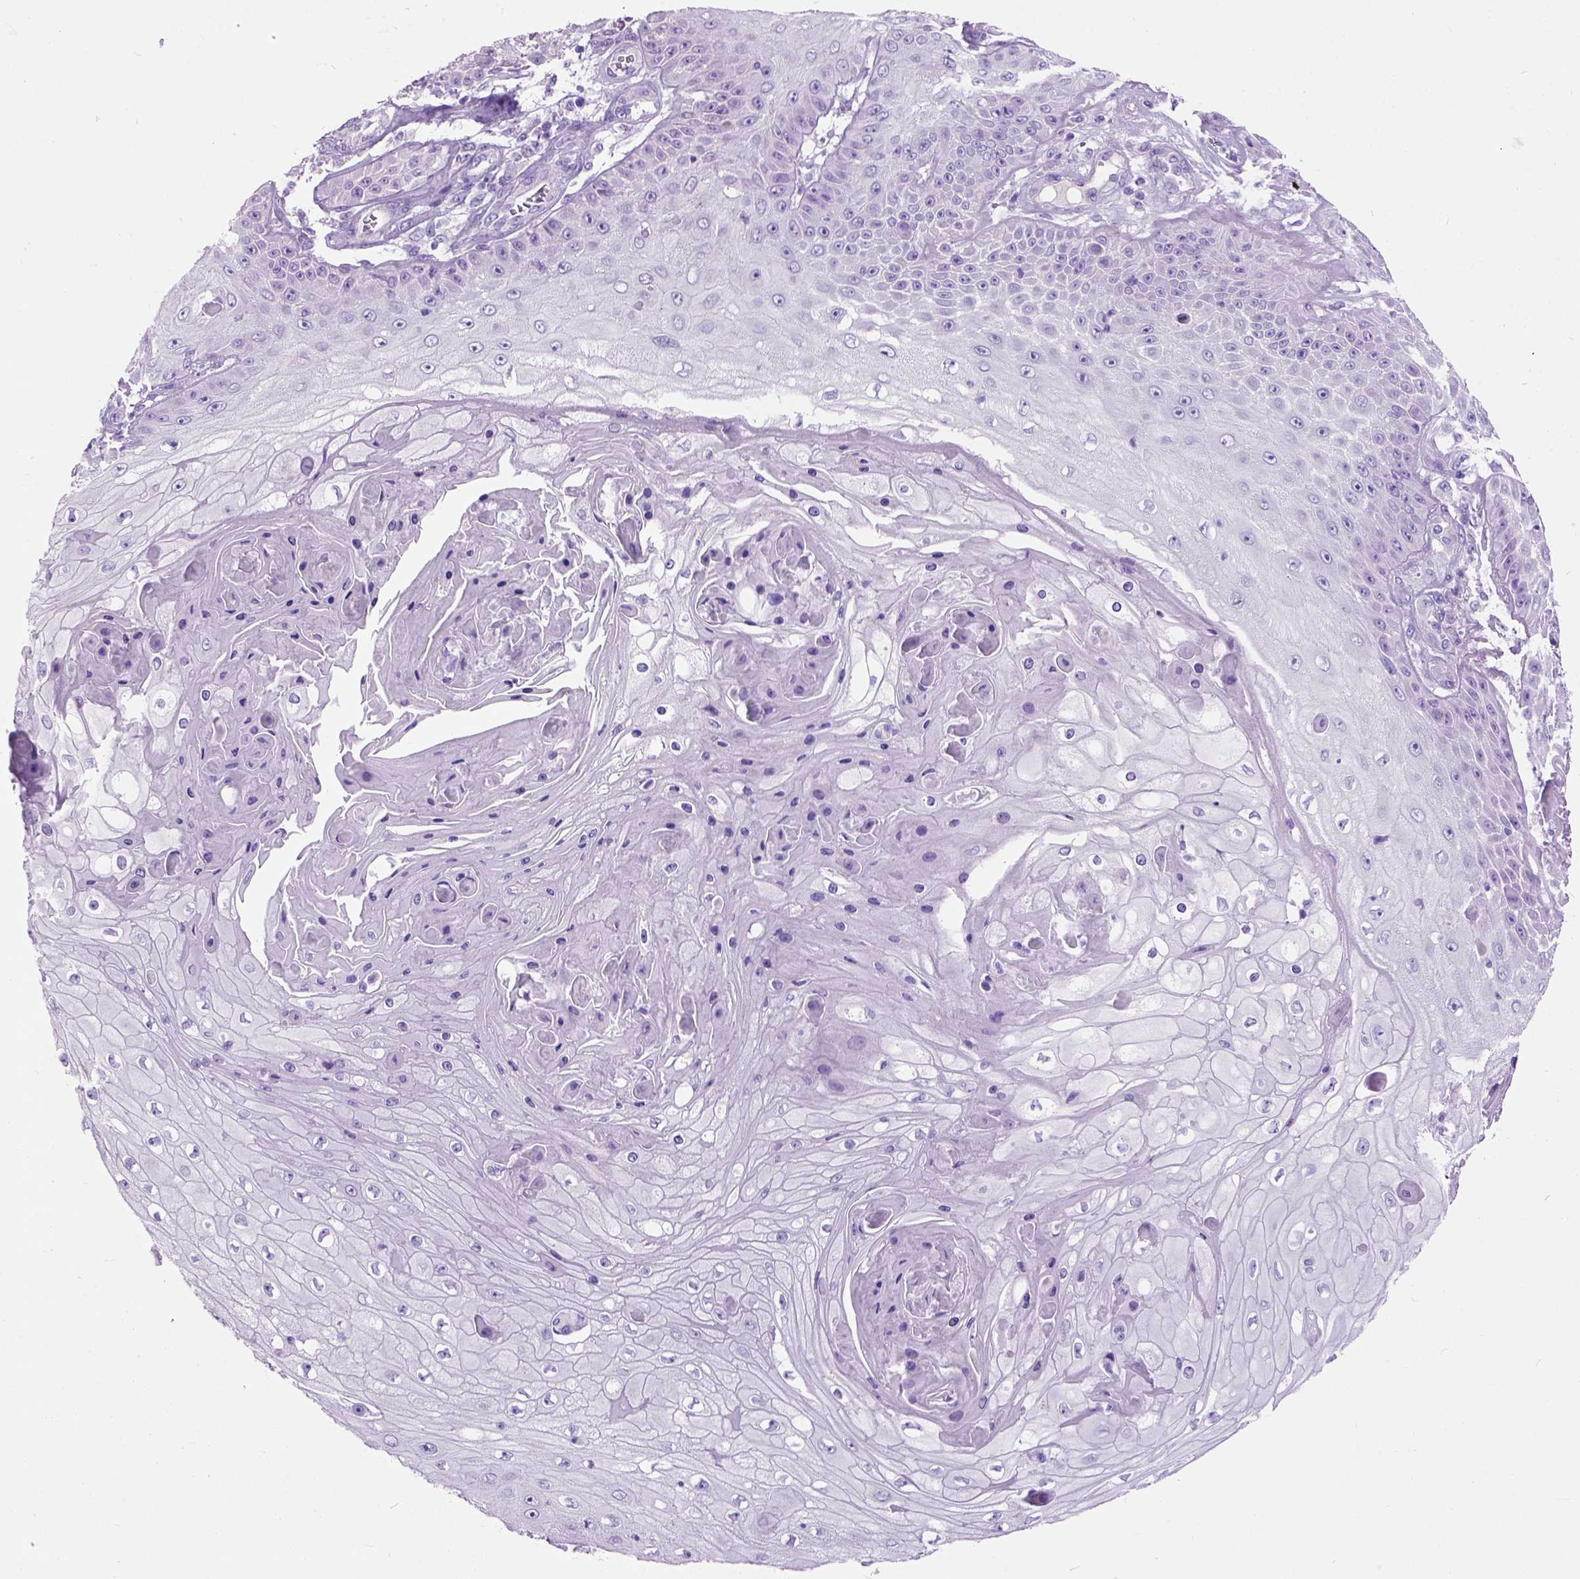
{"staining": {"intensity": "negative", "quantity": "none", "location": "none"}, "tissue": "skin cancer", "cell_type": "Tumor cells", "image_type": "cancer", "snomed": [{"axis": "morphology", "description": "Squamous cell carcinoma, NOS"}, {"axis": "topography", "description": "Skin"}], "caption": "Skin squamous cell carcinoma was stained to show a protein in brown. There is no significant positivity in tumor cells.", "gene": "MAPT", "patient": {"sex": "male", "age": 70}}